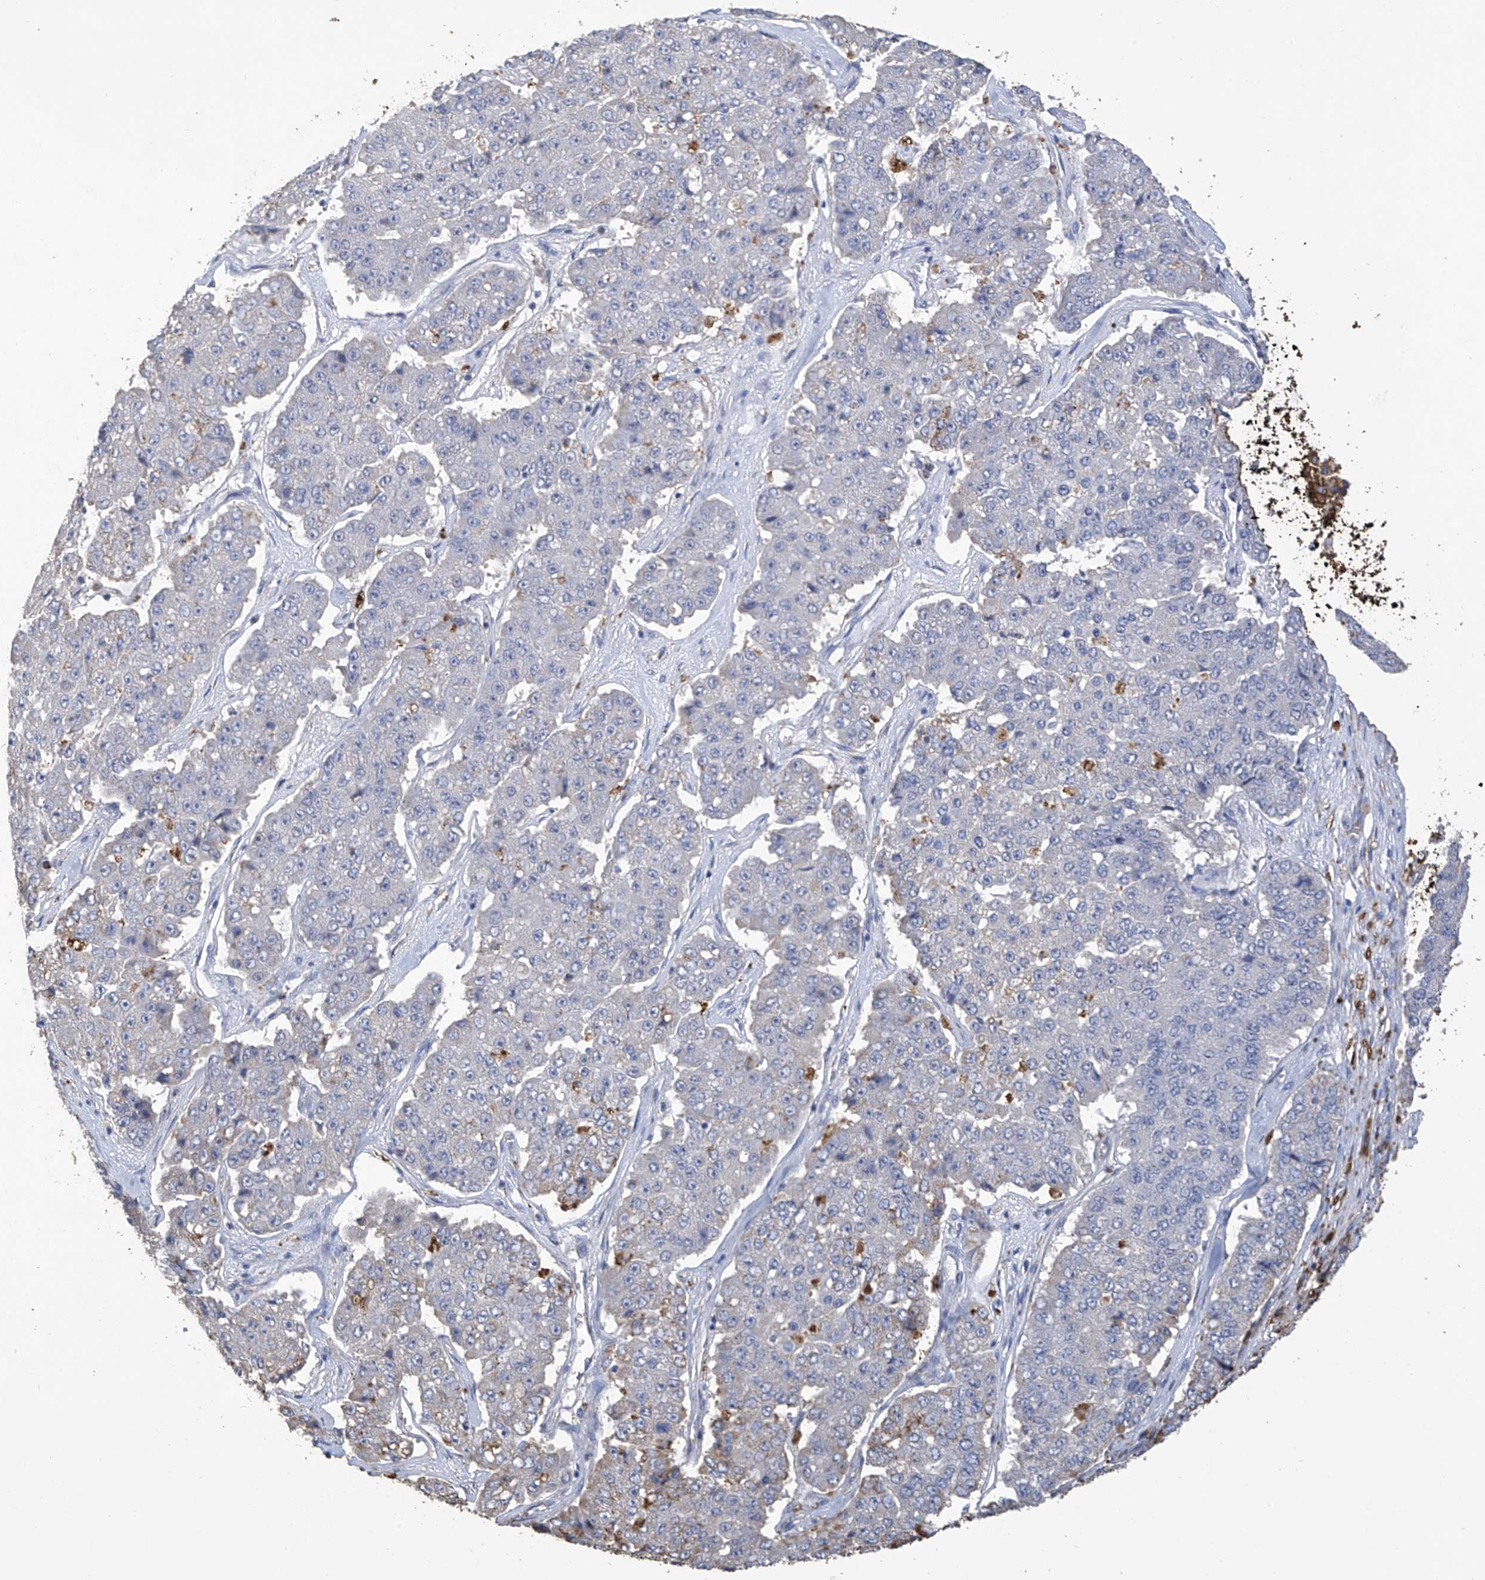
{"staining": {"intensity": "negative", "quantity": "none", "location": "none"}, "tissue": "pancreatic cancer", "cell_type": "Tumor cells", "image_type": "cancer", "snomed": [{"axis": "morphology", "description": "Adenocarcinoma, NOS"}, {"axis": "topography", "description": "Pancreas"}], "caption": "The micrograph shows no staining of tumor cells in pancreatic adenocarcinoma. (Brightfield microscopy of DAB immunohistochemistry (IHC) at high magnification).", "gene": "OGT", "patient": {"sex": "male", "age": 50}}